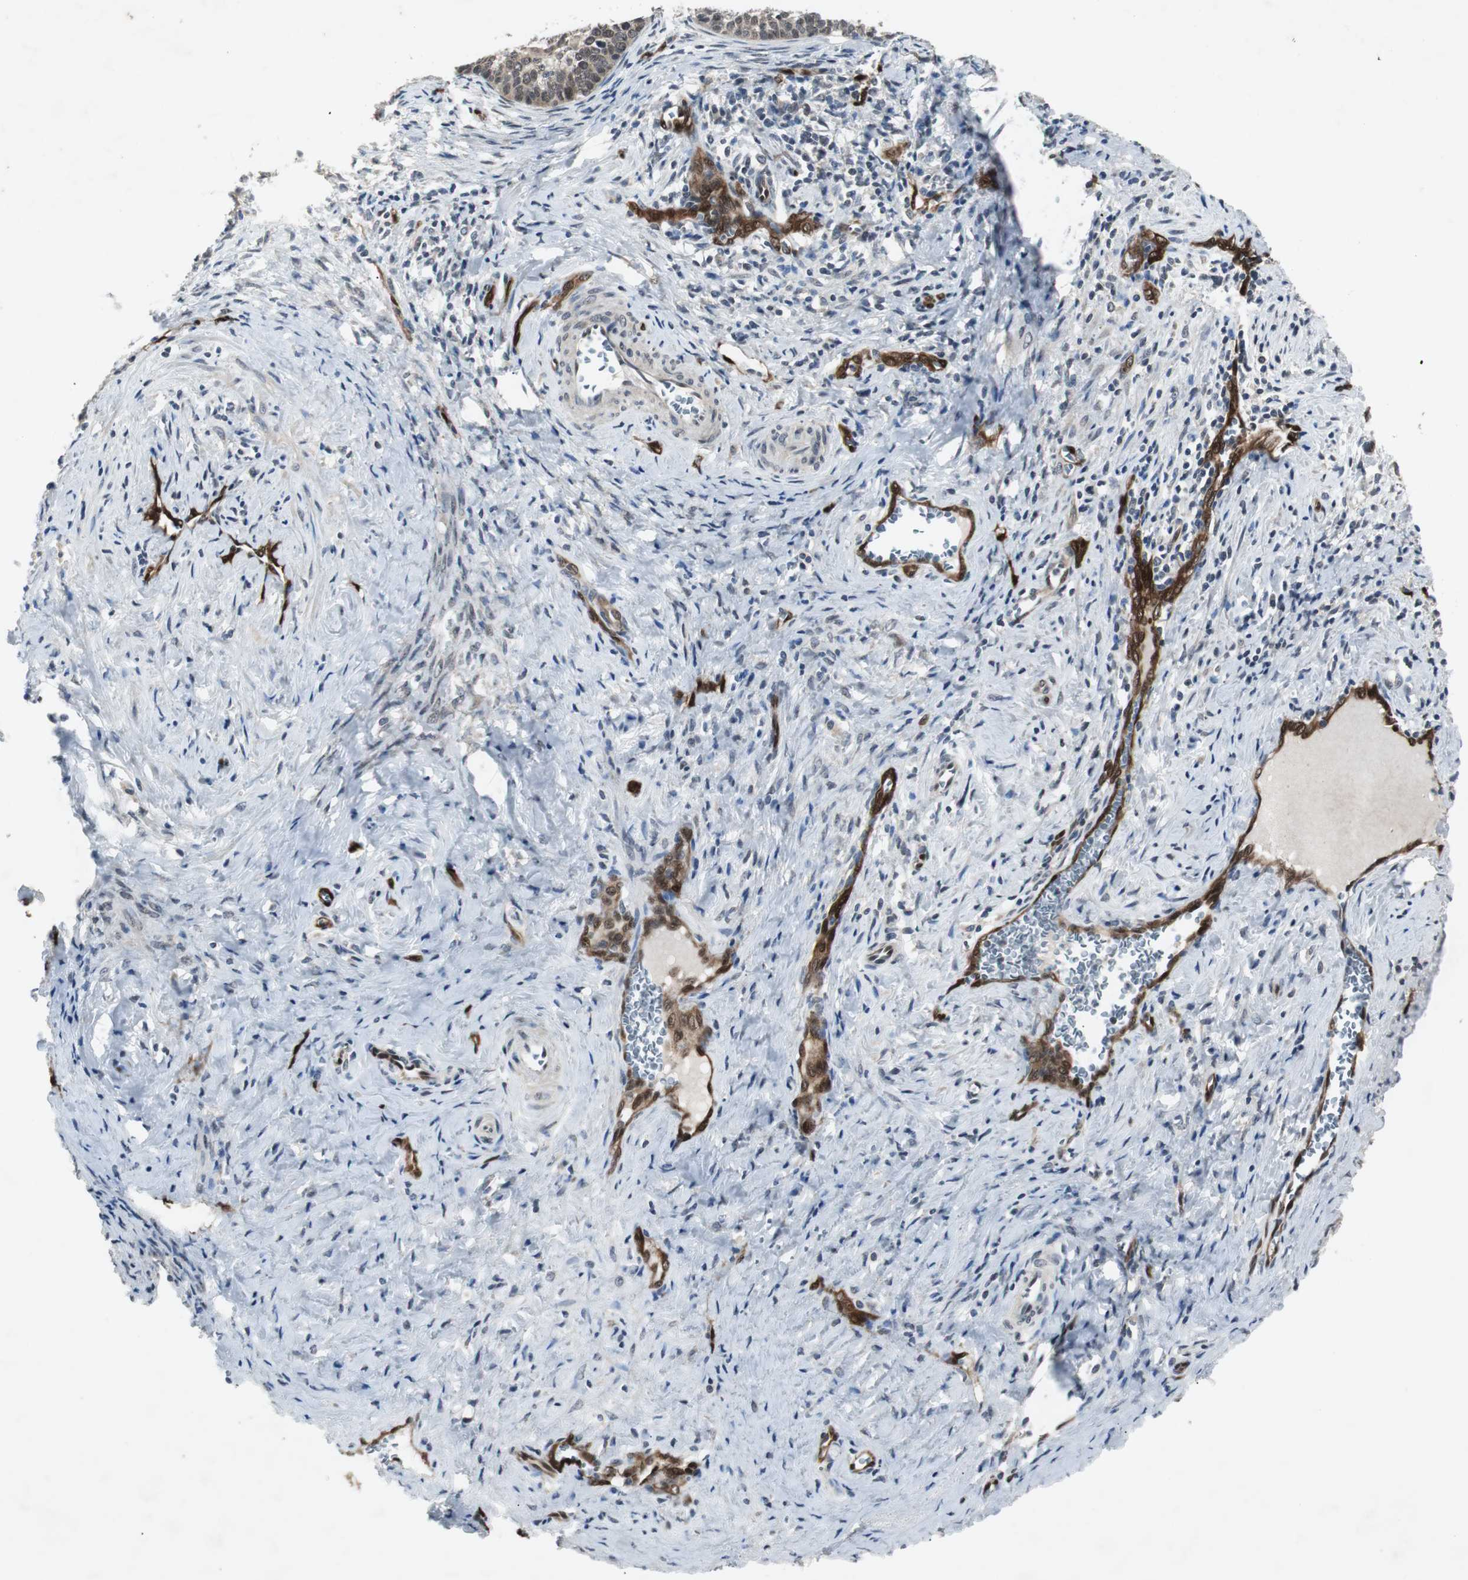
{"staining": {"intensity": "negative", "quantity": "none", "location": "none"}, "tissue": "cervical cancer", "cell_type": "Tumor cells", "image_type": "cancer", "snomed": [{"axis": "morphology", "description": "Squamous cell carcinoma, NOS"}, {"axis": "topography", "description": "Cervix"}], "caption": "A high-resolution image shows immunohistochemistry (IHC) staining of cervical squamous cell carcinoma, which displays no significant staining in tumor cells.", "gene": "SMAD1", "patient": {"sex": "female", "age": 33}}